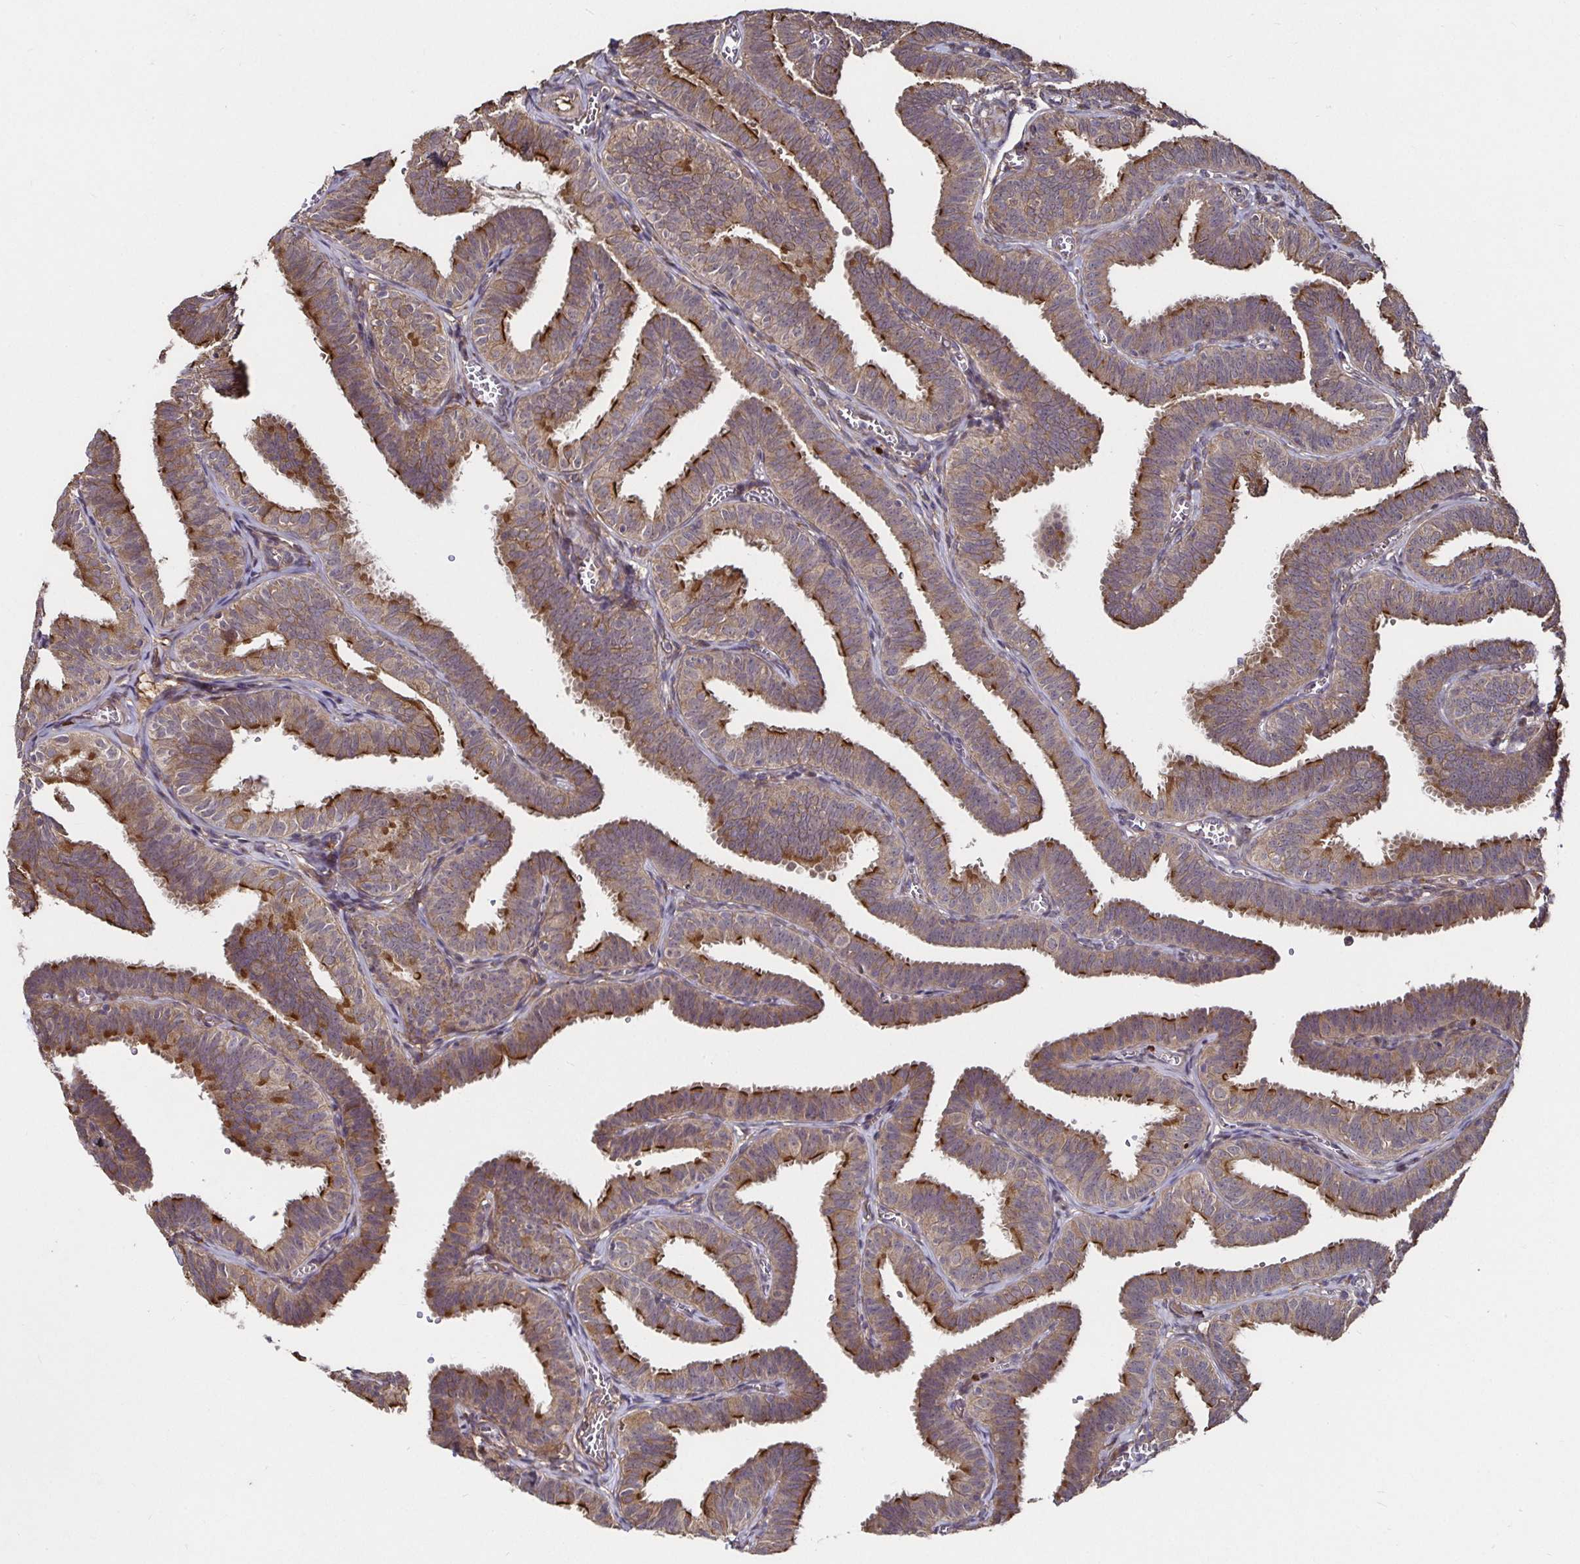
{"staining": {"intensity": "moderate", "quantity": ">75%", "location": "cytoplasmic/membranous"}, "tissue": "fallopian tube", "cell_type": "Glandular cells", "image_type": "normal", "snomed": [{"axis": "morphology", "description": "Normal tissue, NOS"}, {"axis": "topography", "description": "Fallopian tube"}], "caption": "Protein positivity by immunohistochemistry (IHC) shows moderate cytoplasmic/membranous positivity in approximately >75% of glandular cells in benign fallopian tube.", "gene": "SMYD3", "patient": {"sex": "female", "age": 25}}